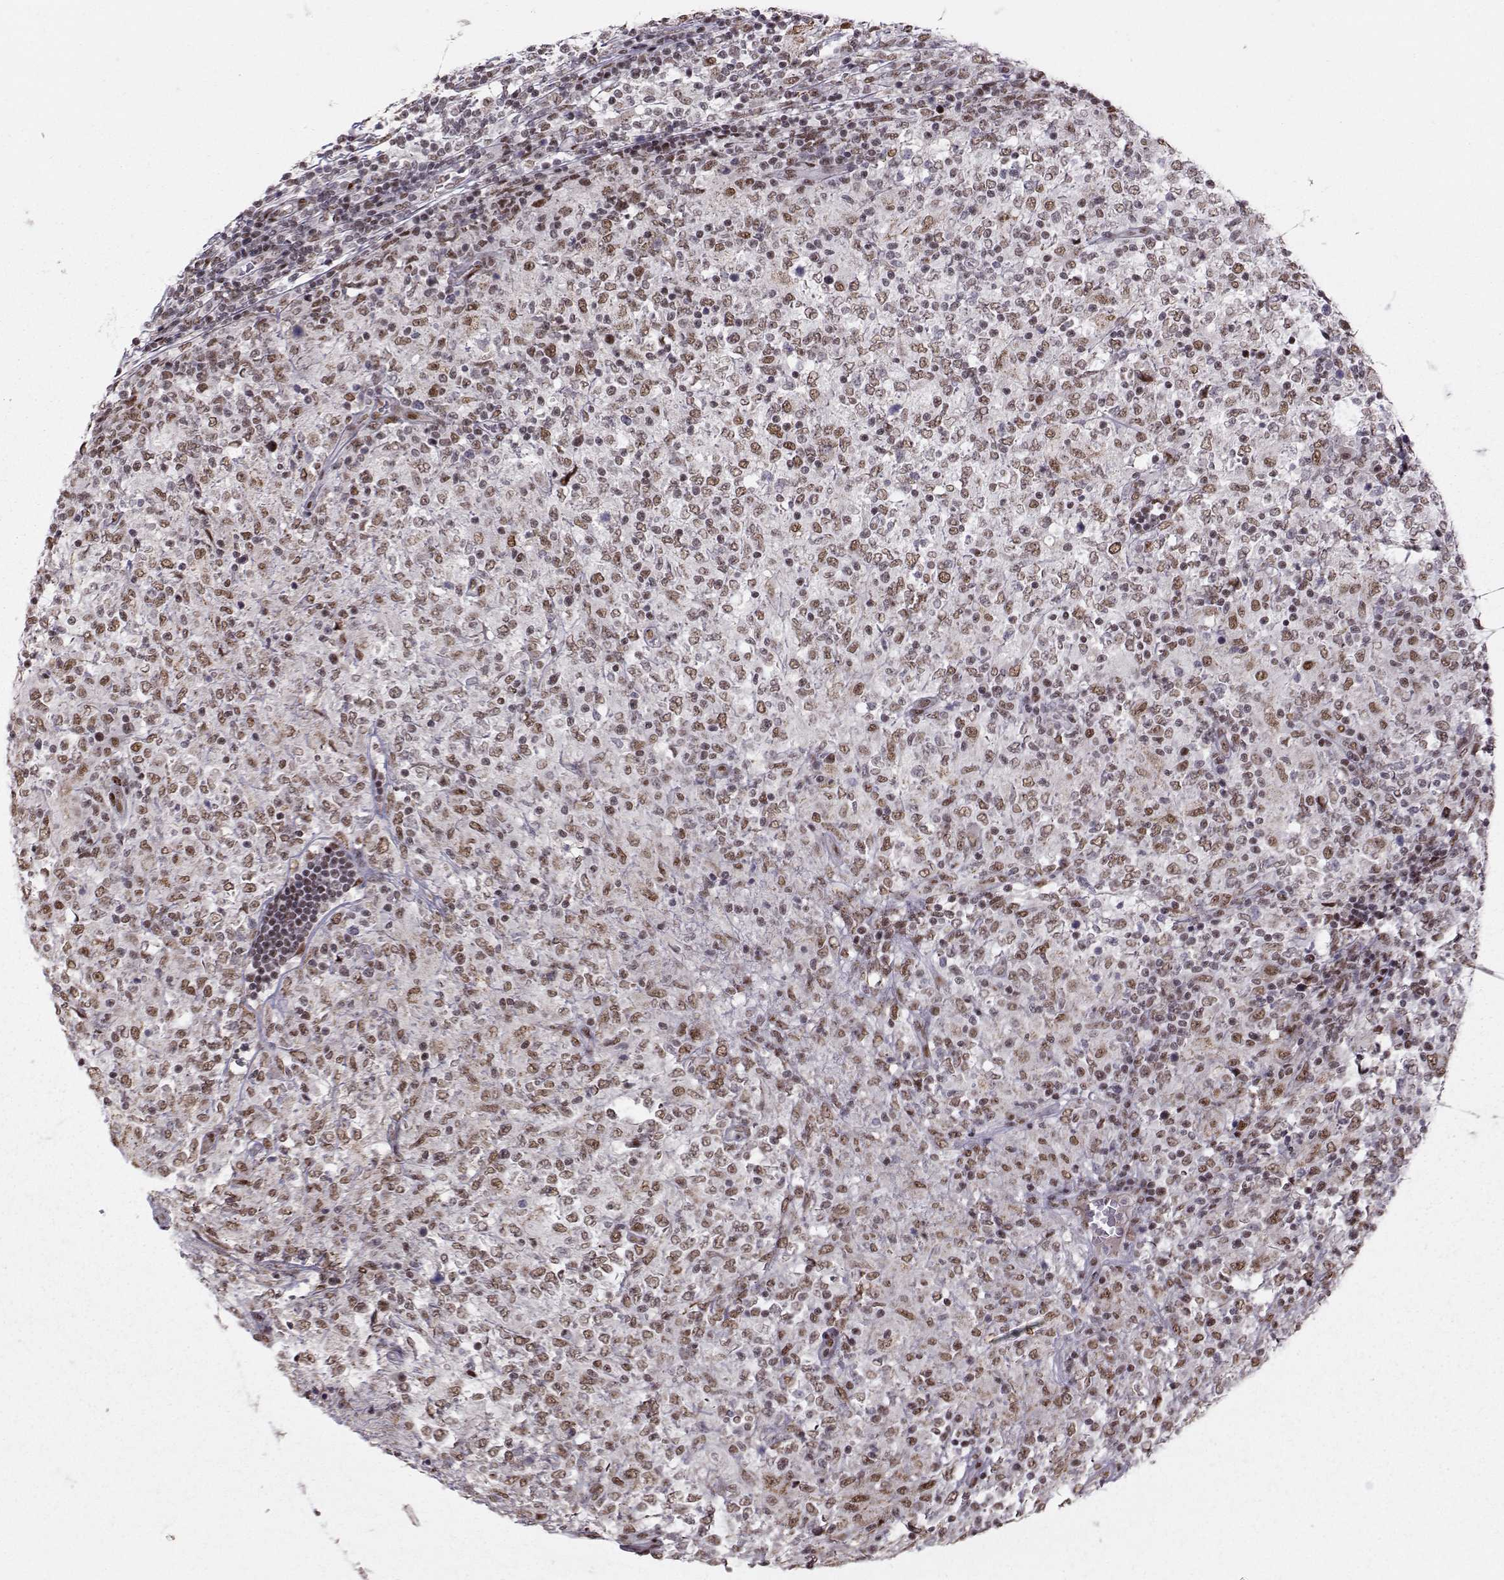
{"staining": {"intensity": "moderate", "quantity": ">75%", "location": "nuclear"}, "tissue": "lymphoma", "cell_type": "Tumor cells", "image_type": "cancer", "snomed": [{"axis": "morphology", "description": "Malignant lymphoma, non-Hodgkin's type, High grade"}, {"axis": "topography", "description": "Lymph node"}], "caption": "Immunohistochemistry (IHC) (DAB (3,3'-diaminobenzidine)) staining of human malignant lymphoma, non-Hodgkin's type (high-grade) reveals moderate nuclear protein expression in about >75% of tumor cells.", "gene": "SNAPC2", "patient": {"sex": "female", "age": 84}}